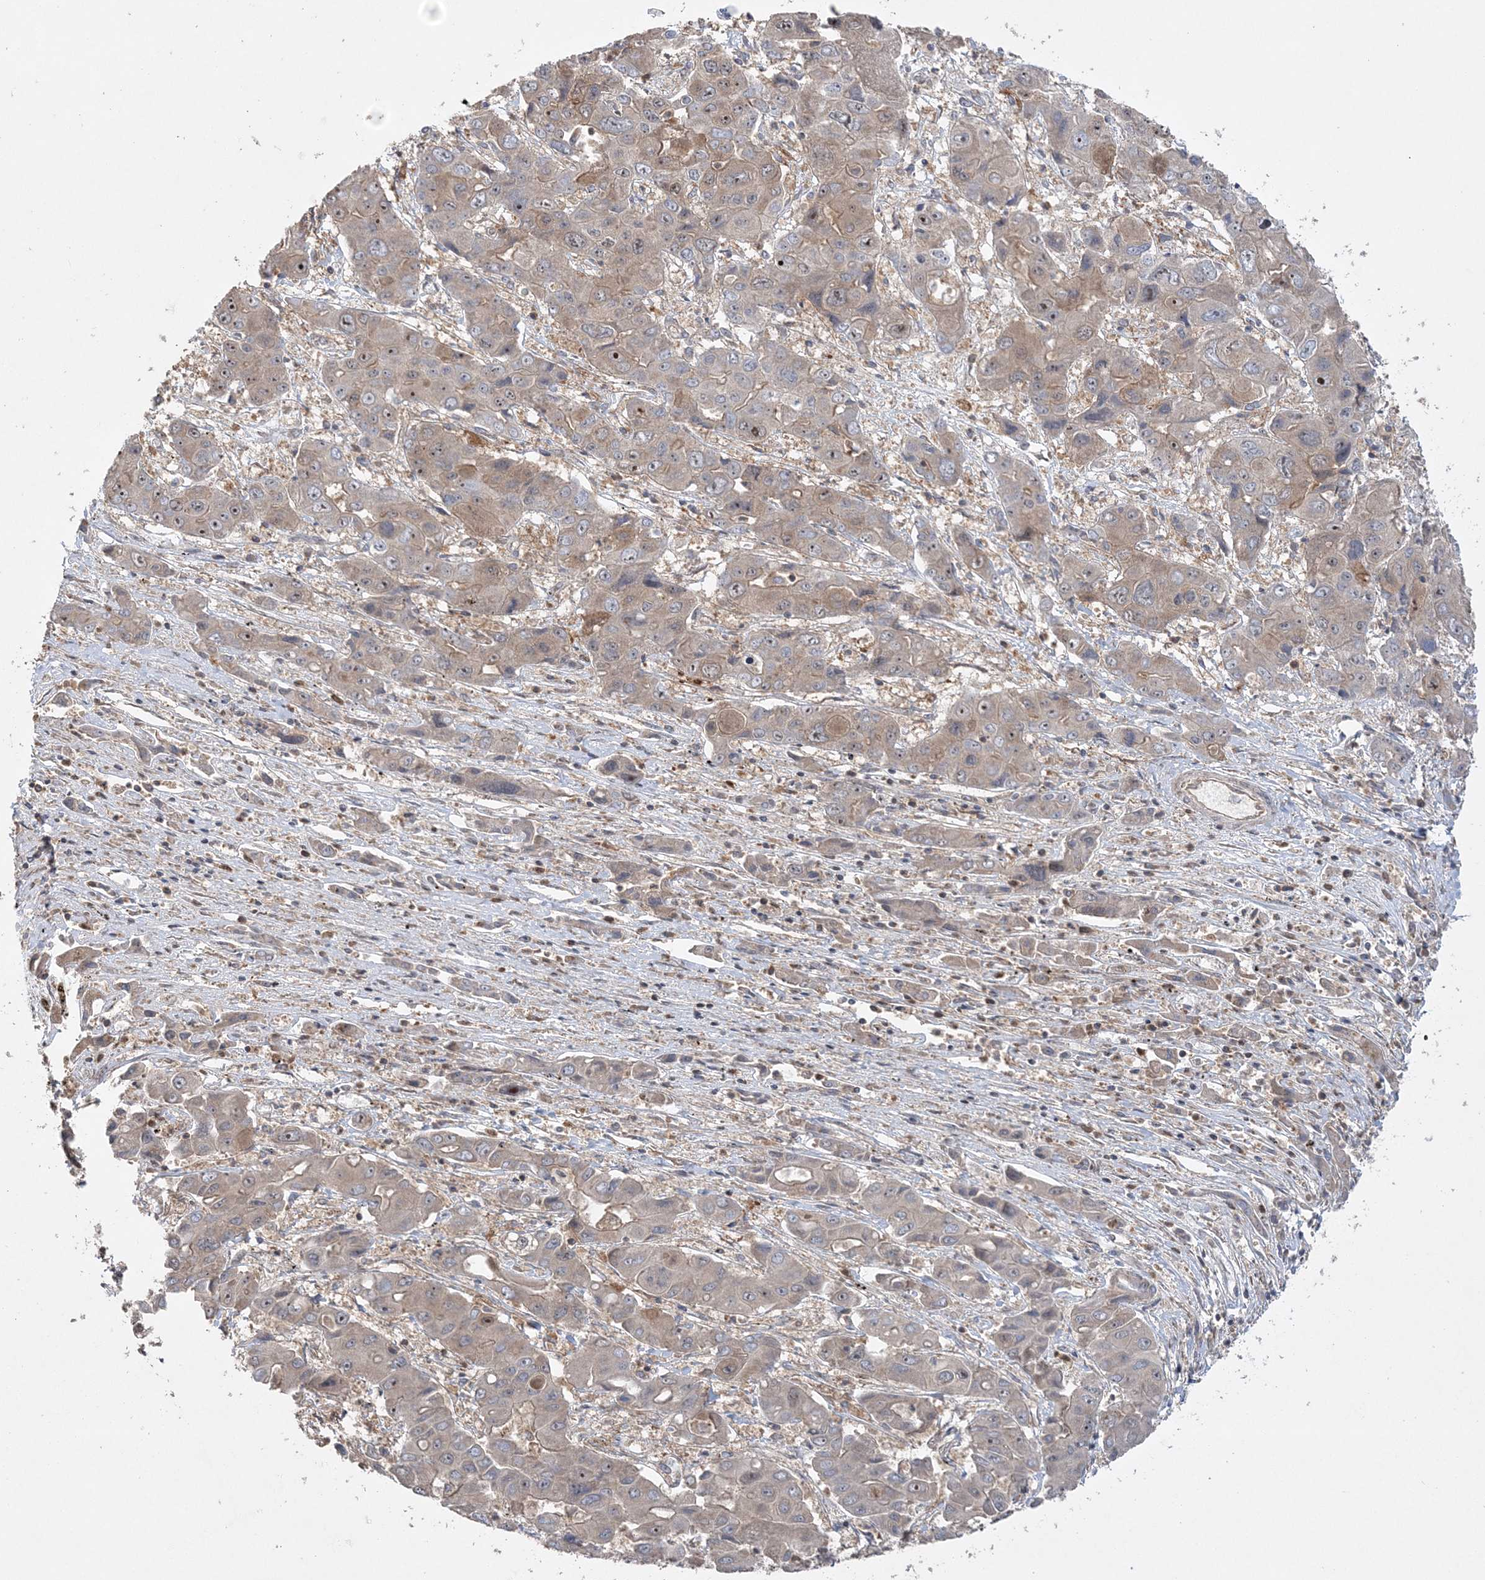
{"staining": {"intensity": "strong", "quantity": "<25%", "location": "cytoplasmic/membranous,nuclear"}, "tissue": "liver cancer", "cell_type": "Tumor cells", "image_type": "cancer", "snomed": [{"axis": "morphology", "description": "Cholangiocarcinoma"}, {"axis": "topography", "description": "Liver"}], "caption": "Liver cancer tissue shows strong cytoplasmic/membranous and nuclear expression in about <25% of tumor cells, visualized by immunohistochemistry.", "gene": "ACAP2", "patient": {"sex": "male", "age": 67}}